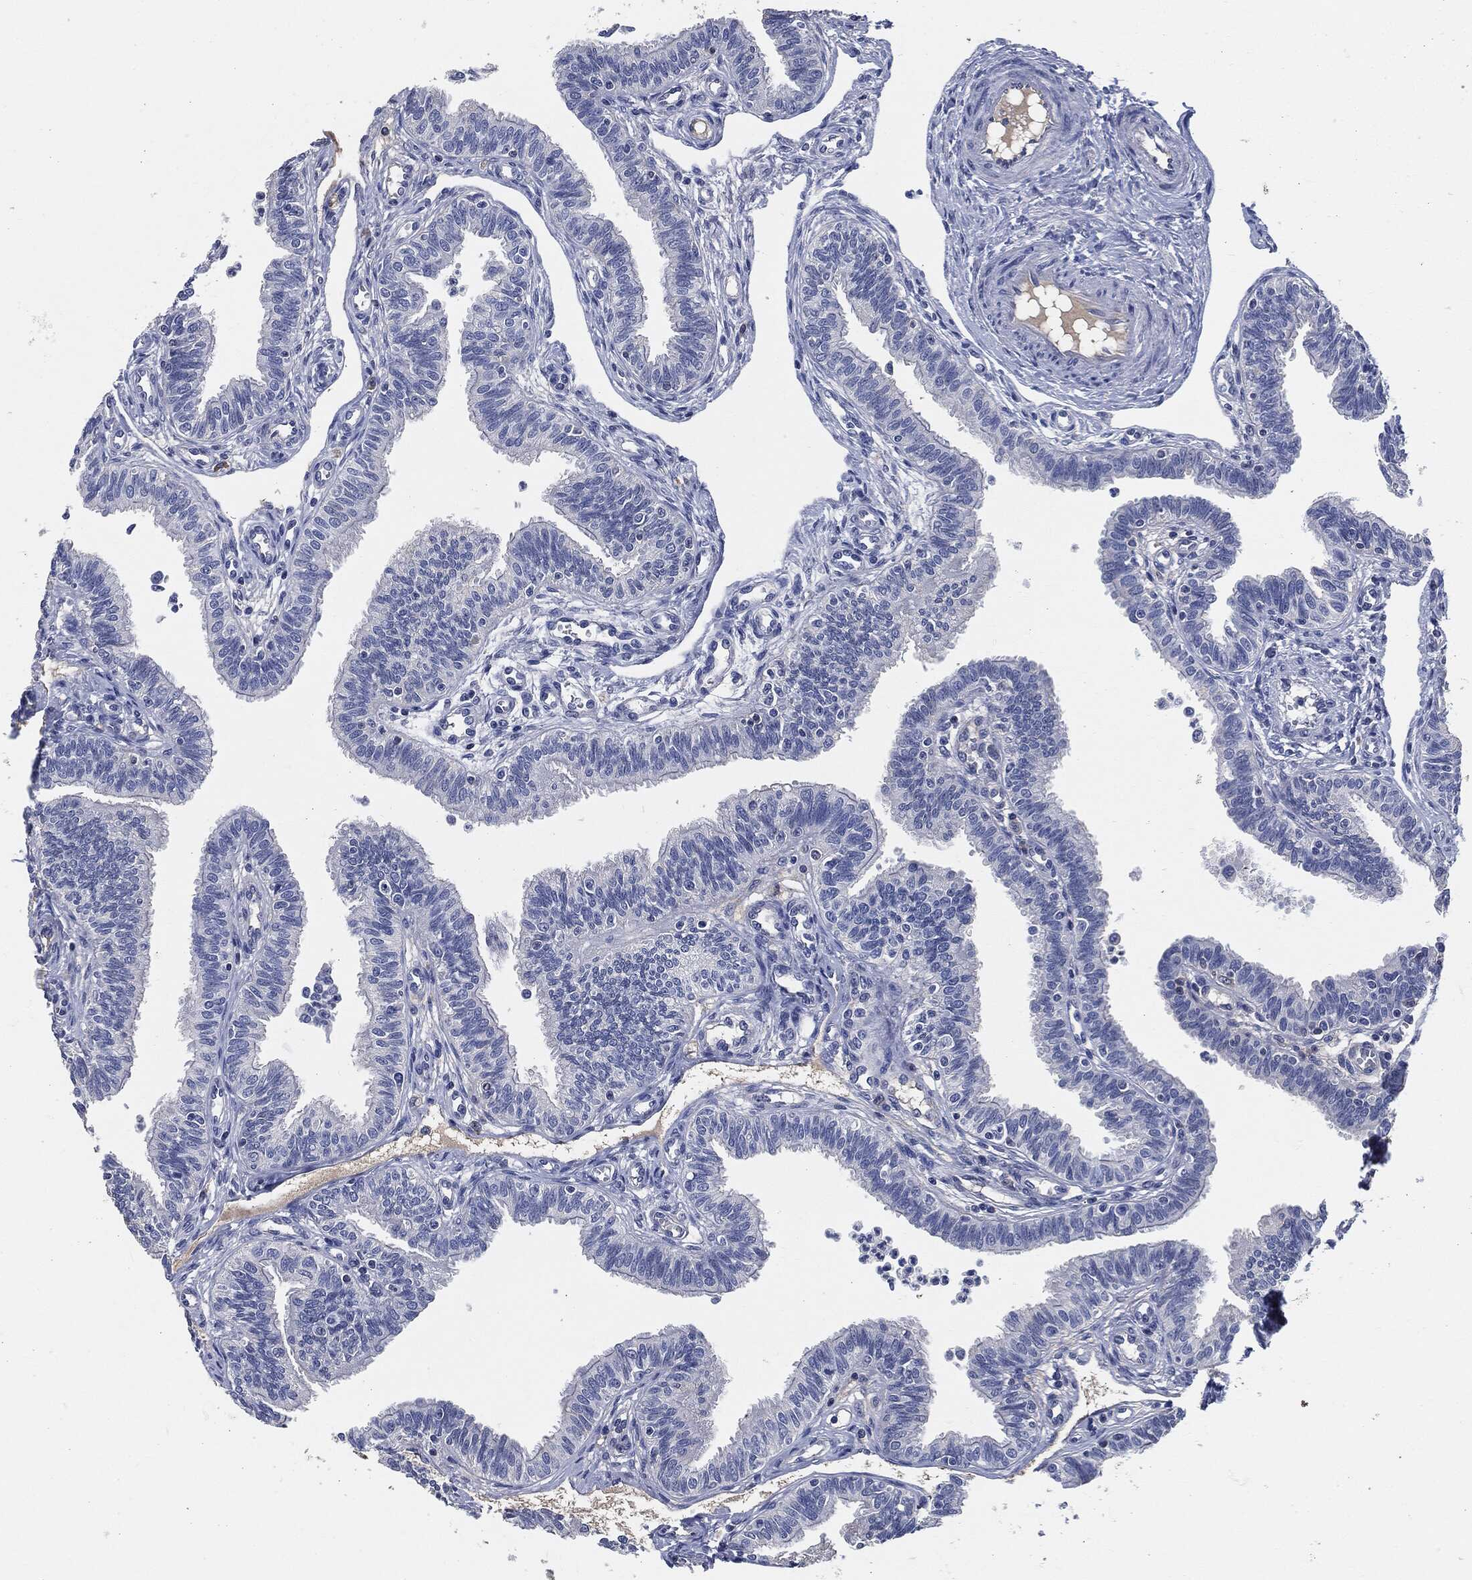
{"staining": {"intensity": "negative", "quantity": "none", "location": "none"}, "tissue": "fallopian tube", "cell_type": "Glandular cells", "image_type": "normal", "snomed": [{"axis": "morphology", "description": "Normal tissue, NOS"}, {"axis": "topography", "description": "Fallopian tube"}], "caption": "Human fallopian tube stained for a protein using immunohistochemistry reveals no staining in glandular cells.", "gene": "CD27", "patient": {"sex": "female", "age": 36}}